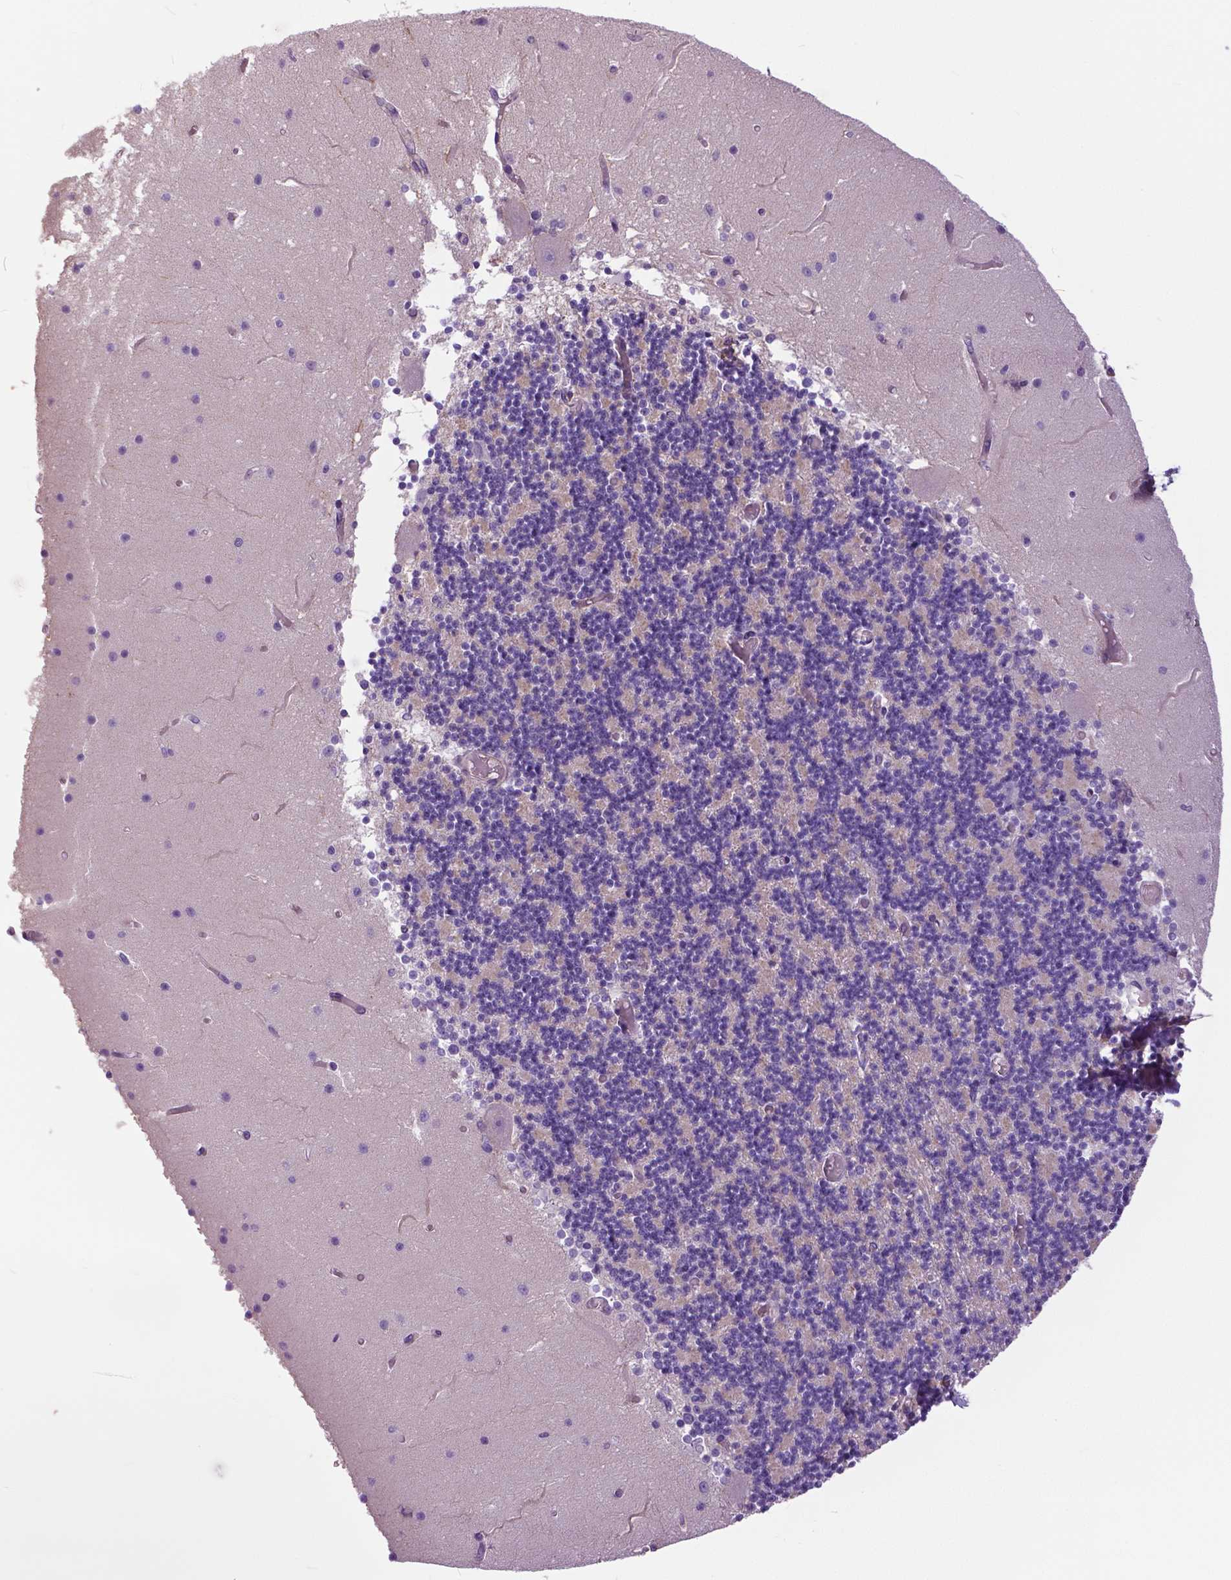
{"staining": {"intensity": "negative", "quantity": "none", "location": "none"}, "tissue": "cerebellum", "cell_type": "Cells in granular layer", "image_type": "normal", "snomed": [{"axis": "morphology", "description": "Normal tissue, NOS"}, {"axis": "topography", "description": "Cerebellum"}], "caption": "This is an IHC image of benign human cerebellum. There is no staining in cells in granular layer.", "gene": "ANXA13", "patient": {"sex": "female", "age": 28}}